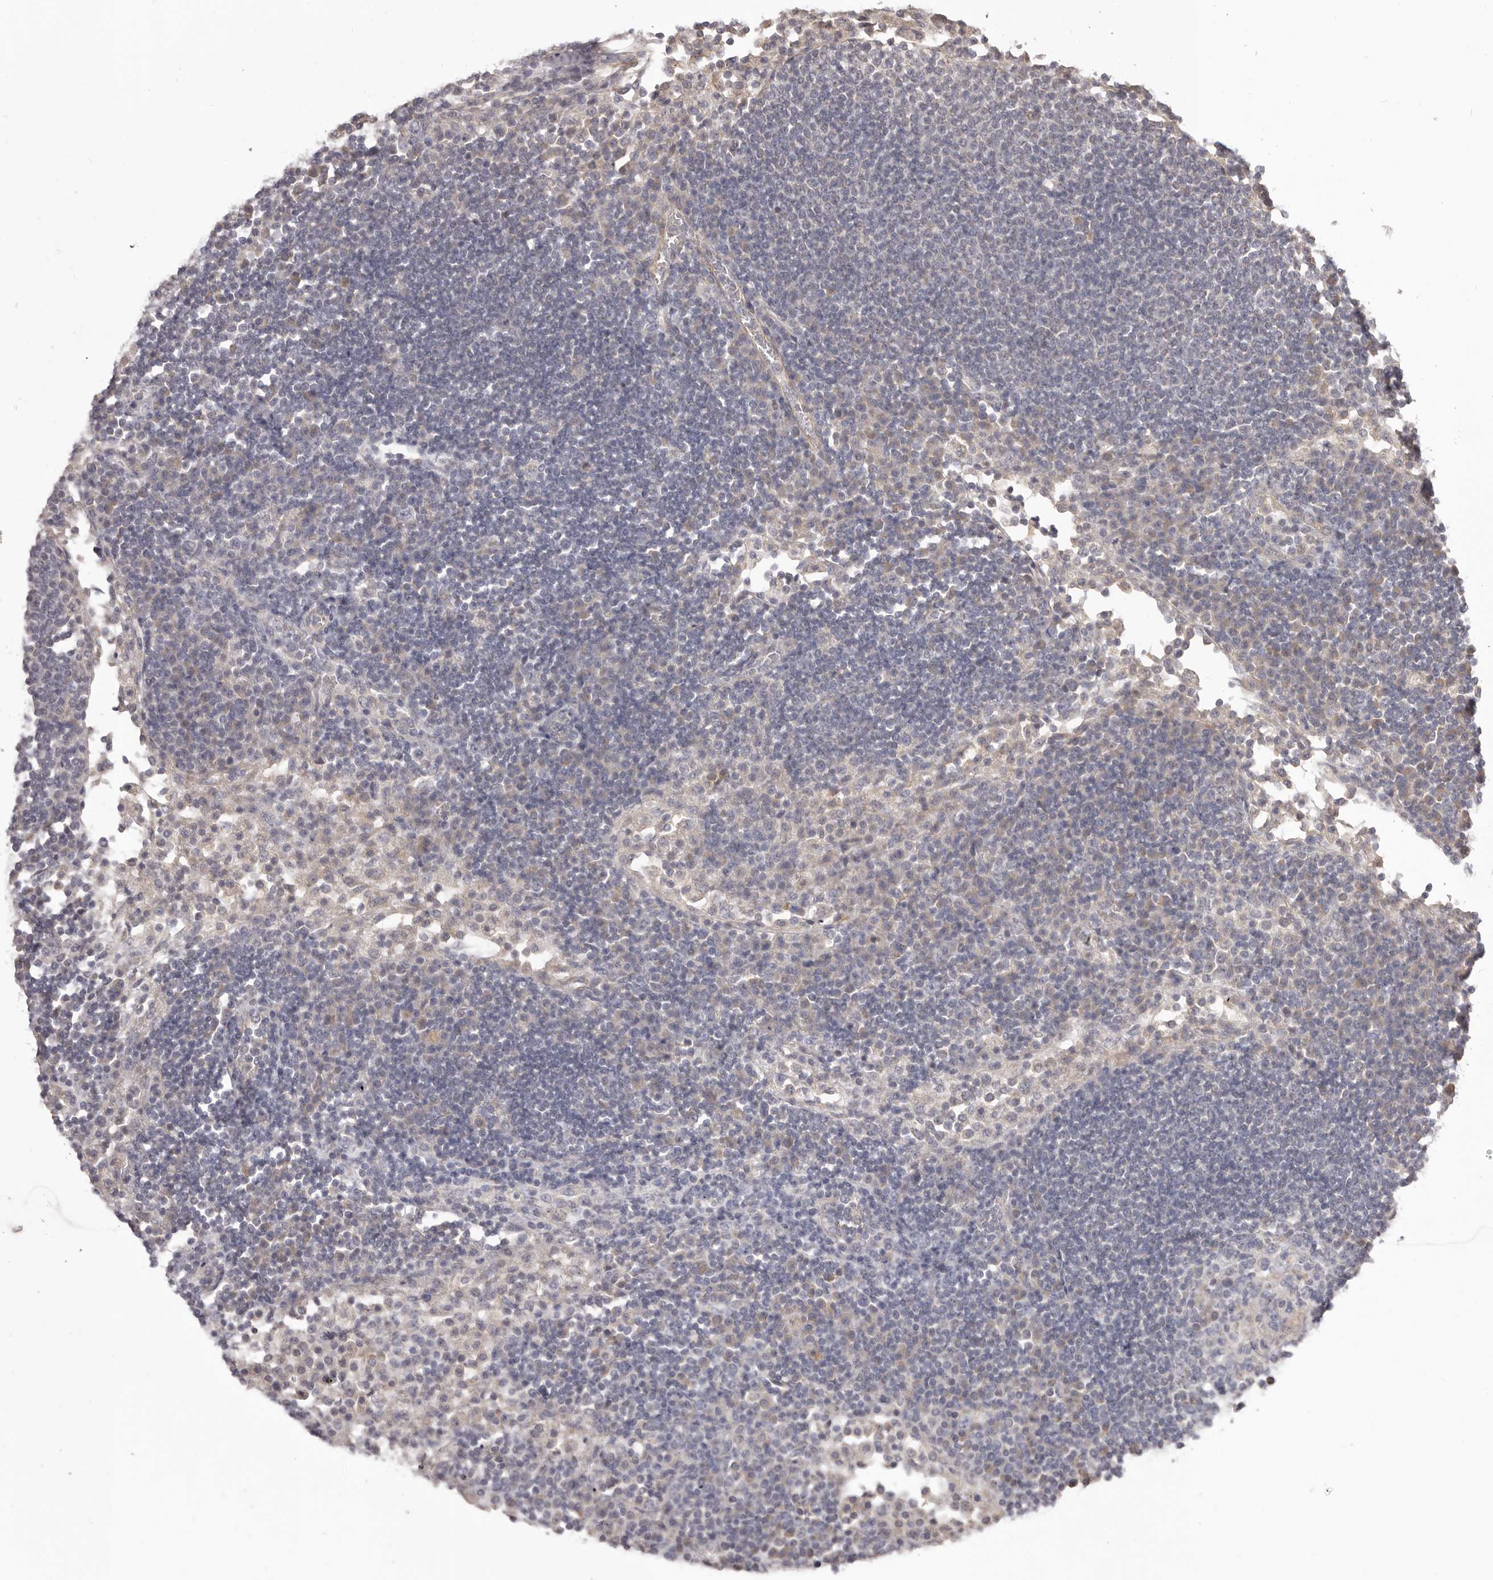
{"staining": {"intensity": "negative", "quantity": "none", "location": "none"}, "tissue": "lymph node", "cell_type": "Germinal center cells", "image_type": "normal", "snomed": [{"axis": "morphology", "description": "Normal tissue, NOS"}, {"axis": "topography", "description": "Lymph node"}], "caption": "Immunohistochemistry (IHC) micrograph of unremarkable human lymph node stained for a protein (brown), which shows no positivity in germinal center cells.", "gene": "HRH1", "patient": {"sex": "female", "age": 53}}